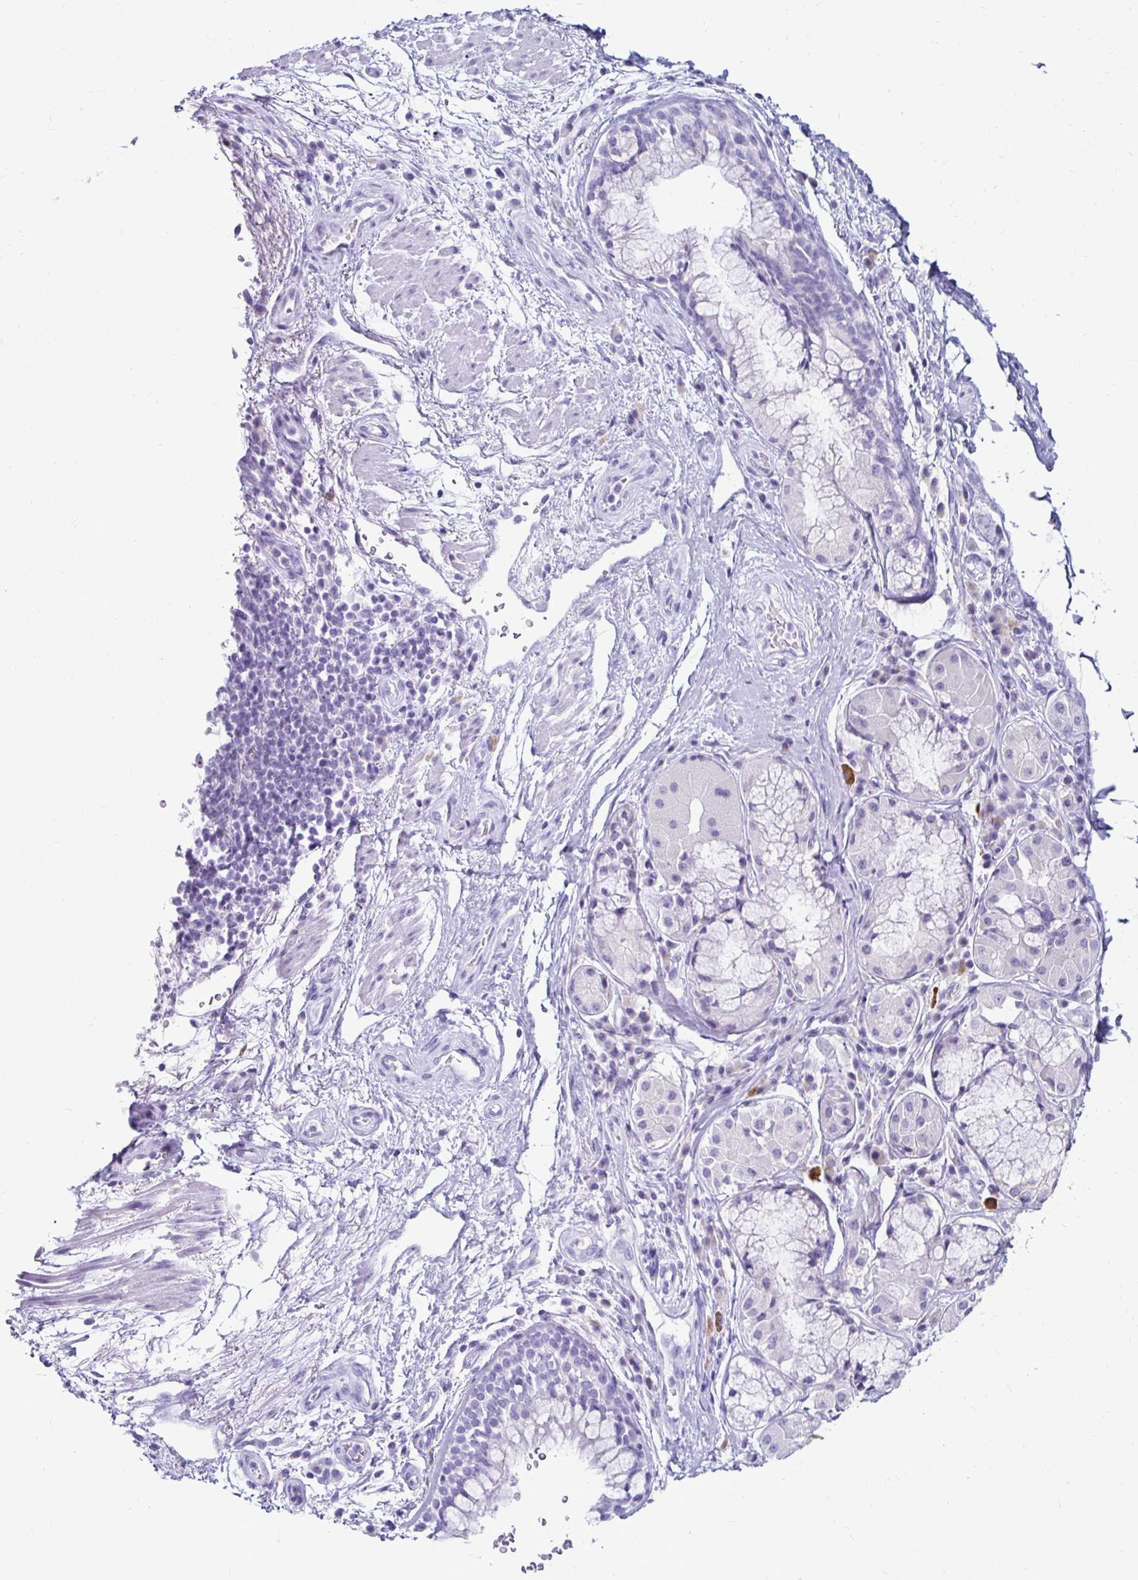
{"staining": {"intensity": "negative", "quantity": "none", "location": "none"}, "tissue": "soft tissue", "cell_type": "Chondrocytes", "image_type": "normal", "snomed": [{"axis": "morphology", "description": "Normal tissue, NOS"}, {"axis": "topography", "description": "Cartilage tissue"}, {"axis": "topography", "description": "Bronchus"}], "caption": "A photomicrograph of human soft tissue is negative for staining in chondrocytes. (Stains: DAB immunohistochemistry (IHC) with hematoxylin counter stain, Microscopy: brightfield microscopy at high magnification).", "gene": "CST6", "patient": {"sex": "male", "age": 64}}